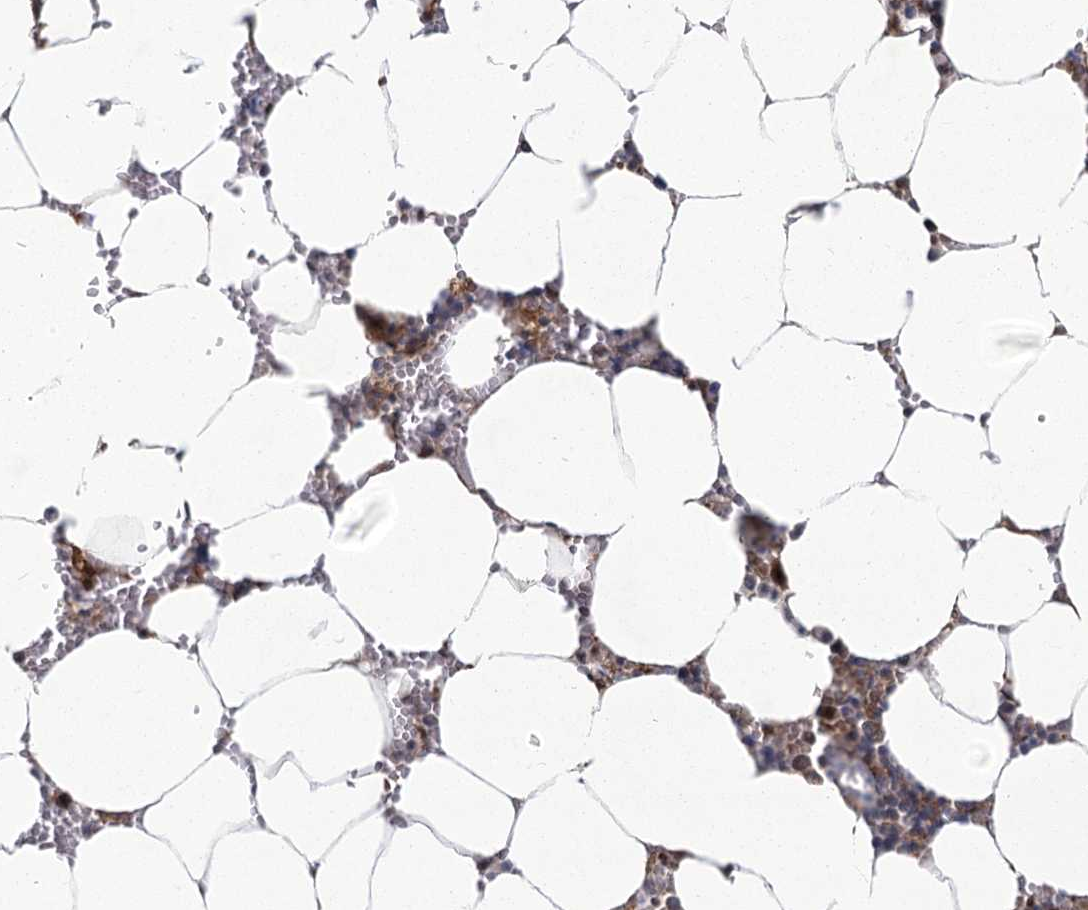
{"staining": {"intensity": "strong", "quantity": "<25%", "location": "cytoplasmic/membranous"}, "tissue": "bone marrow", "cell_type": "Hematopoietic cells", "image_type": "normal", "snomed": [{"axis": "morphology", "description": "Normal tissue, NOS"}, {"axis": "topography", "description": "Bone marrow"}], "caption": "Immunohistochemical staining of benign human bone marrow demonstrates strong cytoplasmic/membranous protein staining in approximately <25% of hematopoietic cells.", "gene": "PARM1", "patient": {"sex": "male", "age": 70}}